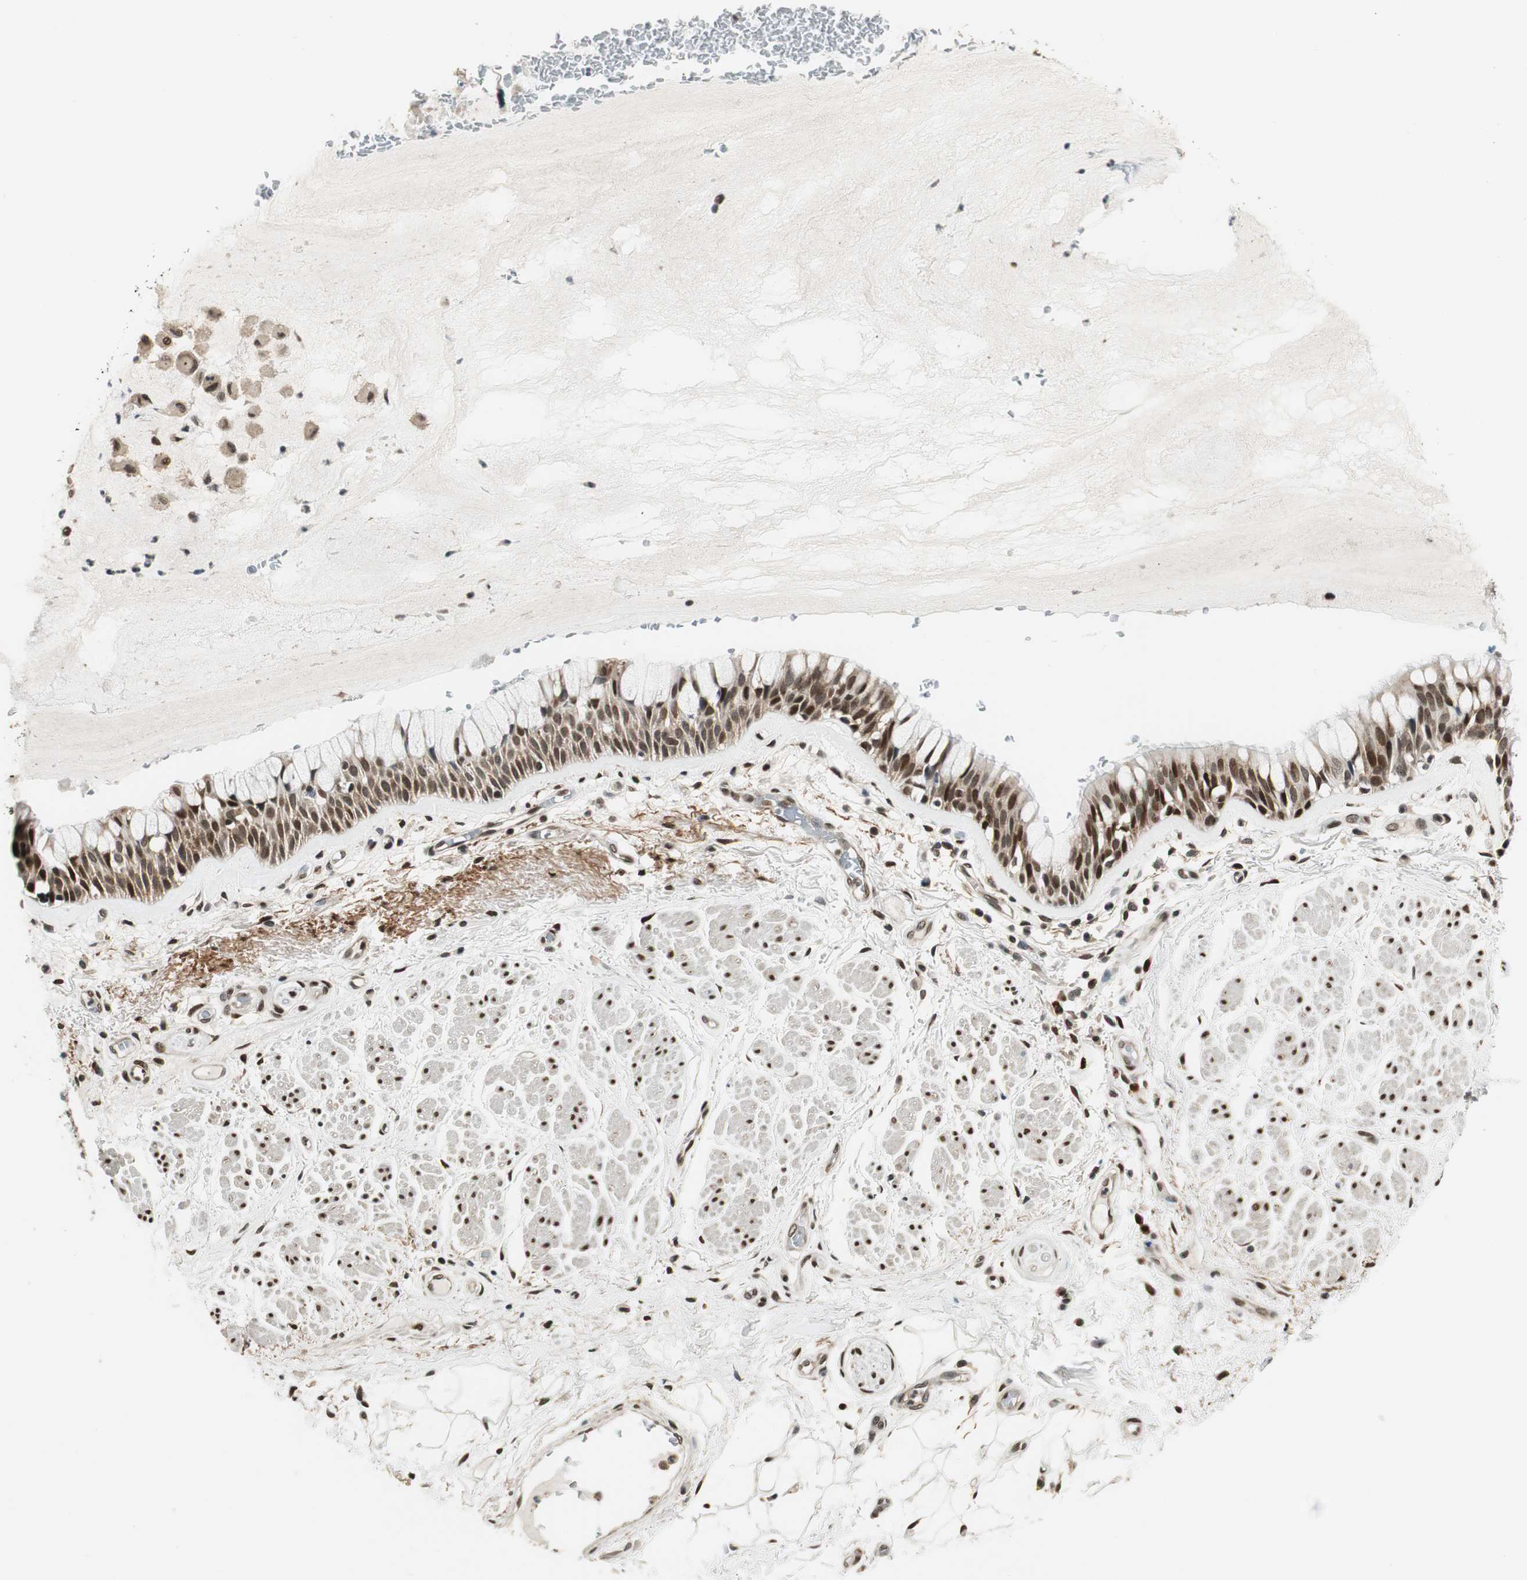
{"staining": {"intensity": "strong", "quantity": ">75%", "location": "nuclear"}, "tissue": "bronchus", "cell_type": "Respiratory epithelial cells", "image_type": "normal", "snomed": [{"axis": "morphology", "description": "Normal tissue, NOS"}, {"axis": "topography", "description": "Bronchus"}], "caption": "Immunohistochemical staining of benign human bronchus reveals >75% levels of strong nuclear protein expression in approximately >75% of respiratory epithelial cells.", "gene": "RING1", "patient": {"sex": "male", "age": 66}}